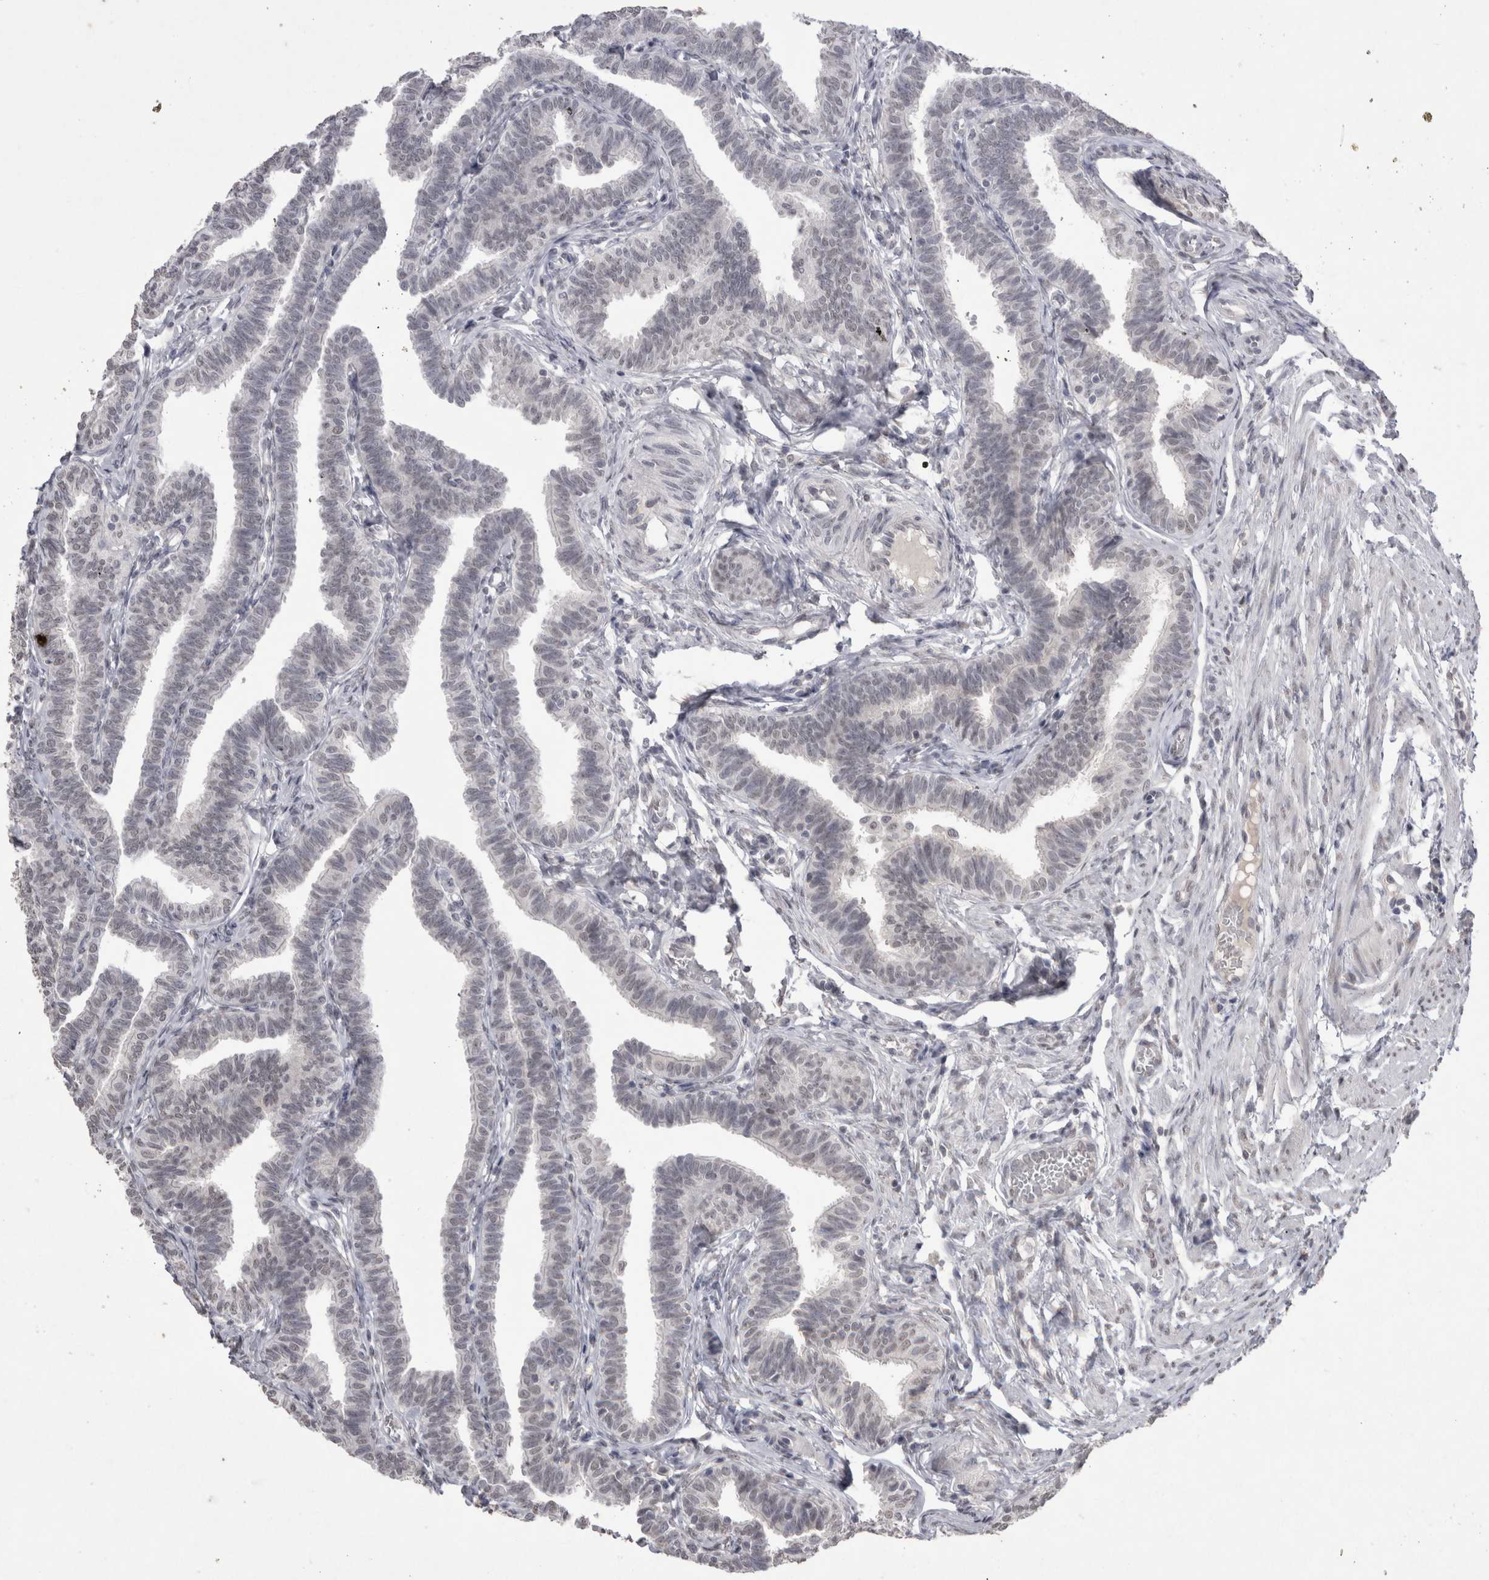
{"staining": {"intensity": "weak", "quantity": "<25%", "location": "cytoplasmic/membranous"}, "tissue": "fallopian tube", "cell_type": "Glandular cells", "image_type": "normal", "snomed": [{"axis": "morphology", "description": "Normal tissue, NOS"}, {"axis": "topography", "description": "Fallopian tube"}, {"axis": "topography", "description": "Ovary"}], "caption": "Benign fallopian tube was stained to show a protein in brown. There is no significant expression in glandular cells.", "gene": "DDX4", "patient": {"sex": "female", "age": 23}}